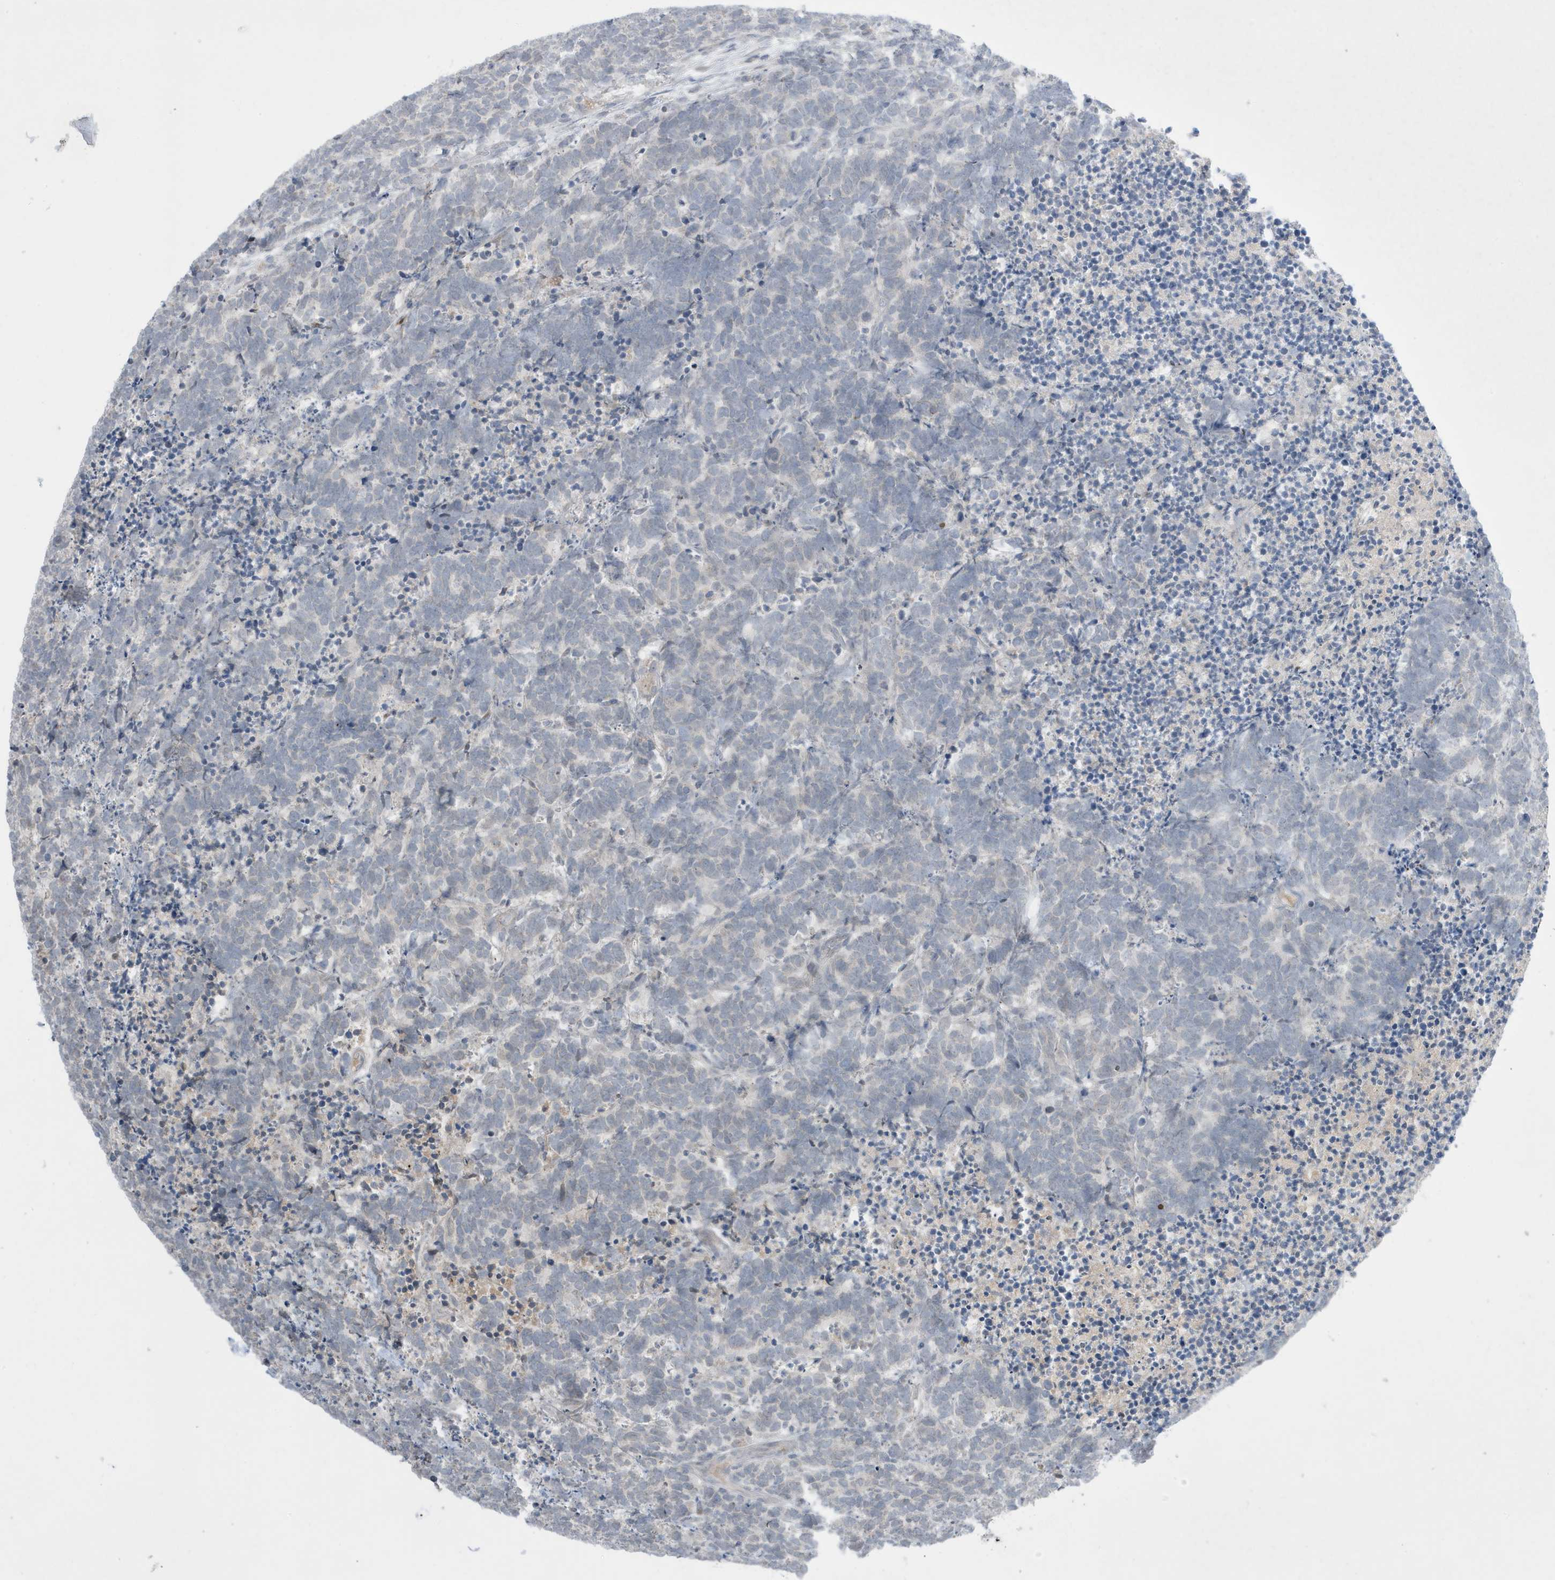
{"staining": {"intensity": "negative", "quantity": "none", "location": "none"}, "tissue": "carcinoid", "cell_type": "Tumor cells", "image_type": "cancer", "snomed": [{"axis": "morphology", "description": "Carcinoma, NOS"}, {"axis": "morphology", "description": "Carcinoid, malignant, NOS"}, {"axis": "topography", "description": "Urinary bladder"}], "caption": "Image shows no protein staining in tumor cells of carcinoid tissue.", "gene": "FNDC1", "patient": {"sex": "male", "age": 57}}